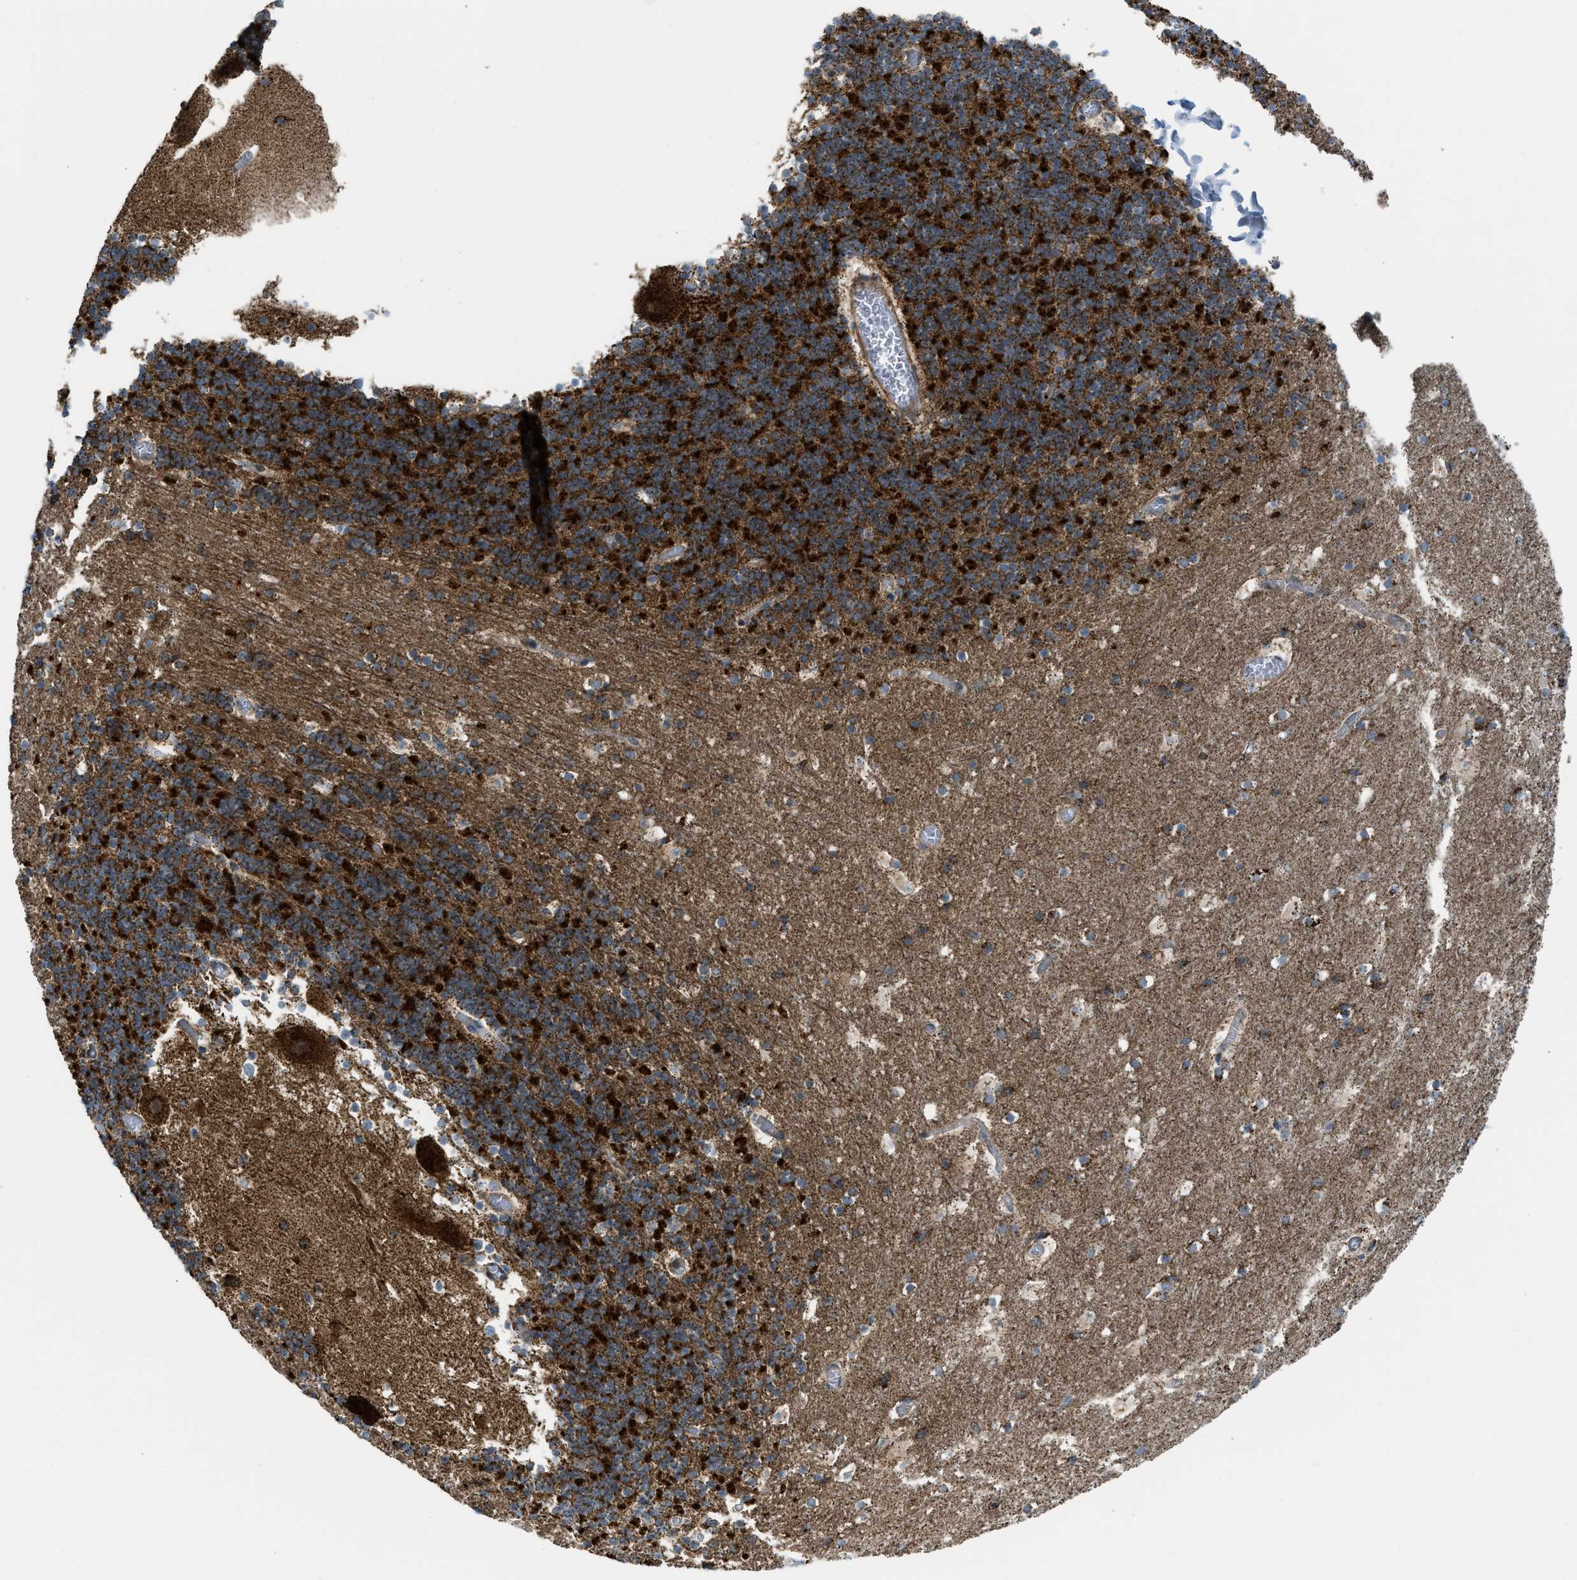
{"staining": {"intensity": "strong", "quantity": ">75%", "location": "cytoplasmic/membranous"}, "tissue": "cerebellum", "cell_type": "Cells in granular layer", "image_type": "normal", "snomed": [{"axis": "morphology", "description": "Normal tissue, NOS"}, {"axis": "topography", "description": "Cerebellum"}], "caption": "Immunohistochemistry (IHC) of normal human cerebellum reveals high levels of strong cytoplasmic/membranous expression in about >75% of cells in granular layer. (DAB IHC with brightfield microscopy, high magnification).", "gene": "SESN2", "patient": {"sex": "male", "age": 45}}